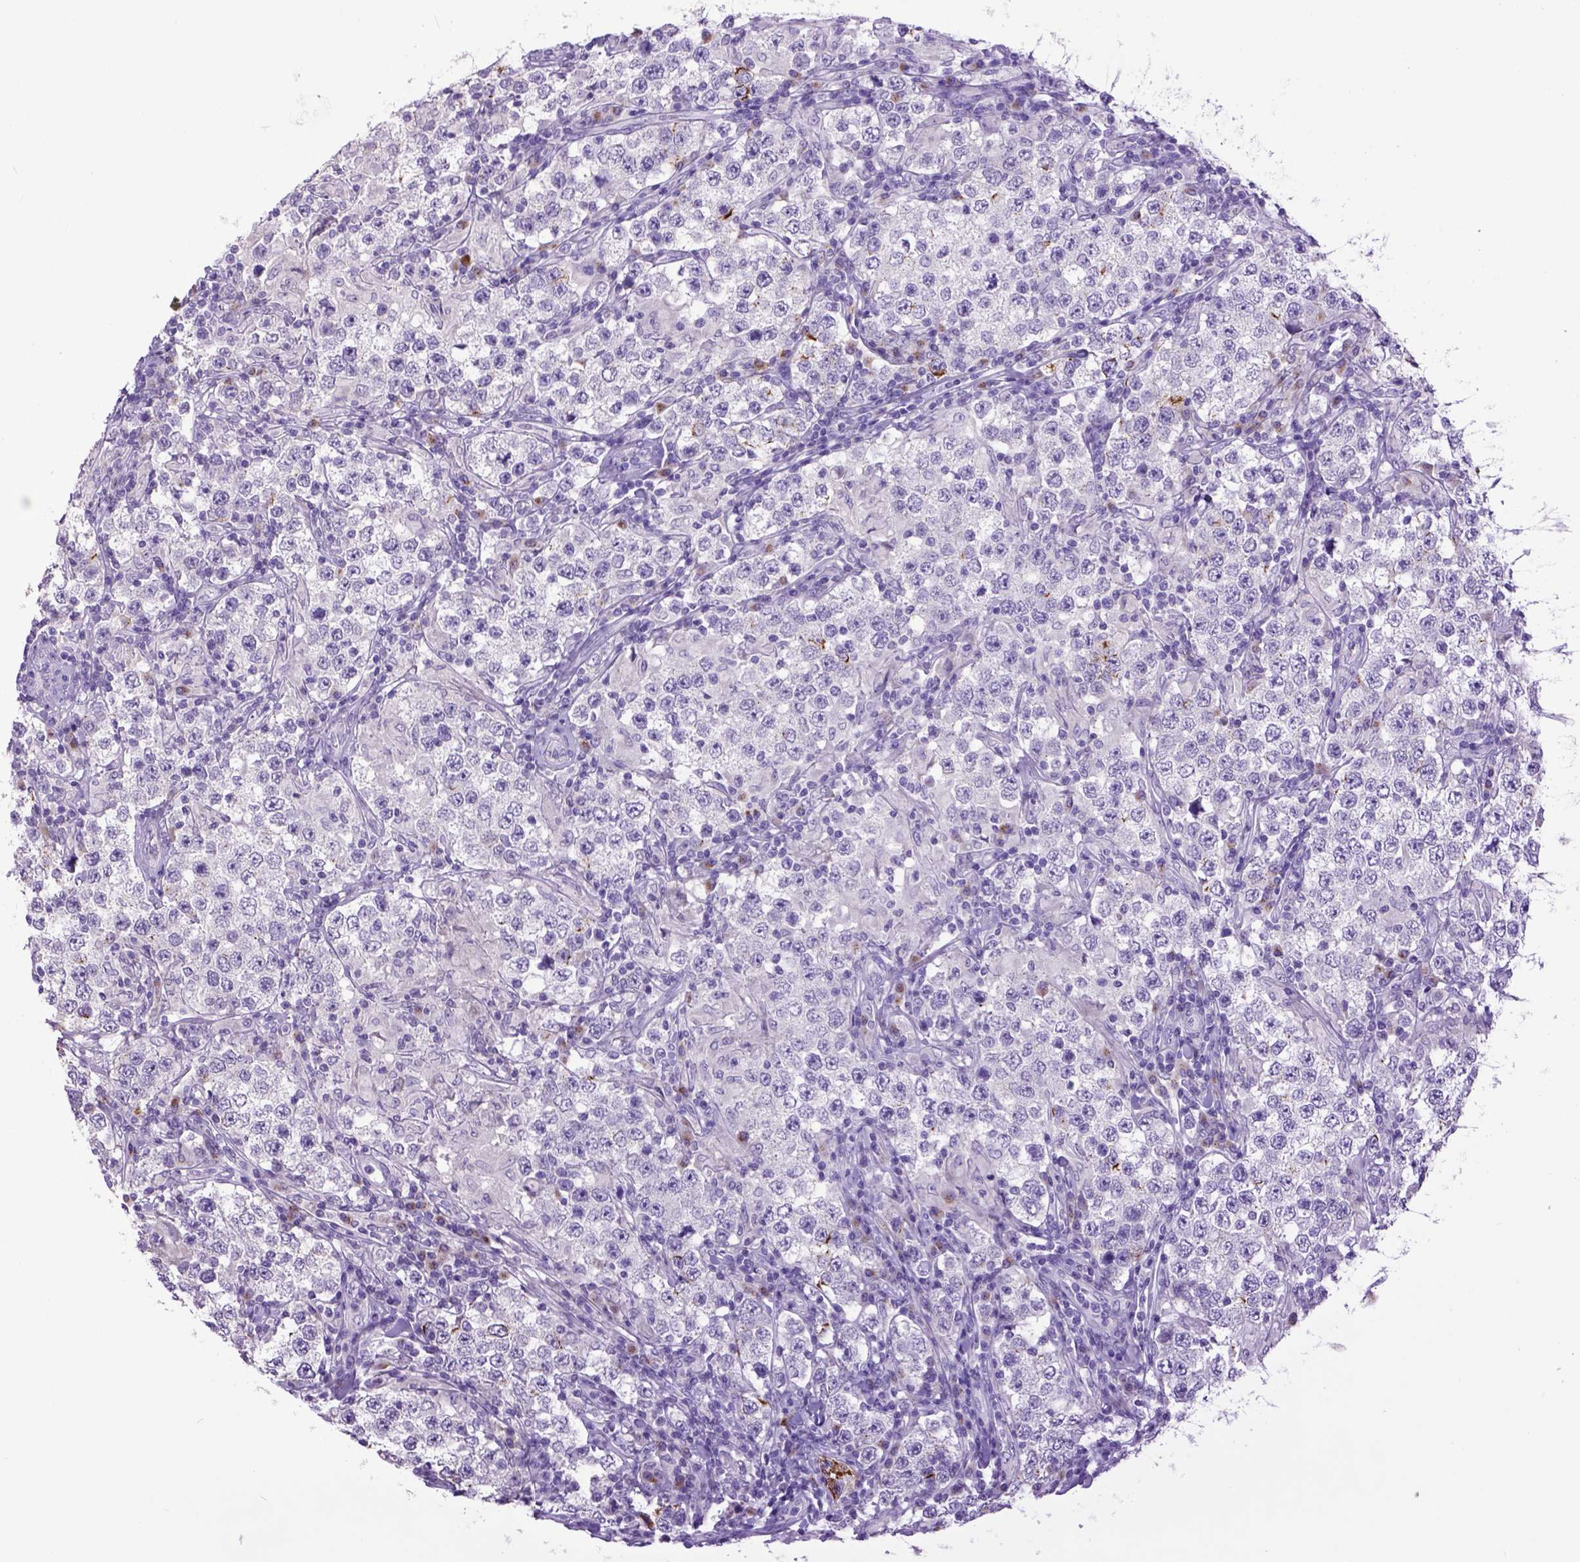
{"staining": {"intensity": "negative", "quantity": "none", "location": "none"}, "tissue": "testis cancer", "cell_type": "Tumor cells", "image_type": "cancer", "snomed": [{"axis": "morphology", "description": "Seminoma, NOS"}, {"axis": "morphology", "description": "Carcinoma, Embryonal, NOS"}, {"axis": "topography", "description": "Testis"}], "caption": "The micrograph displays no staining of tumor cells in testis cancer.", "gene": "RAB25", "patient": {"sex": "male", "age": 41}}